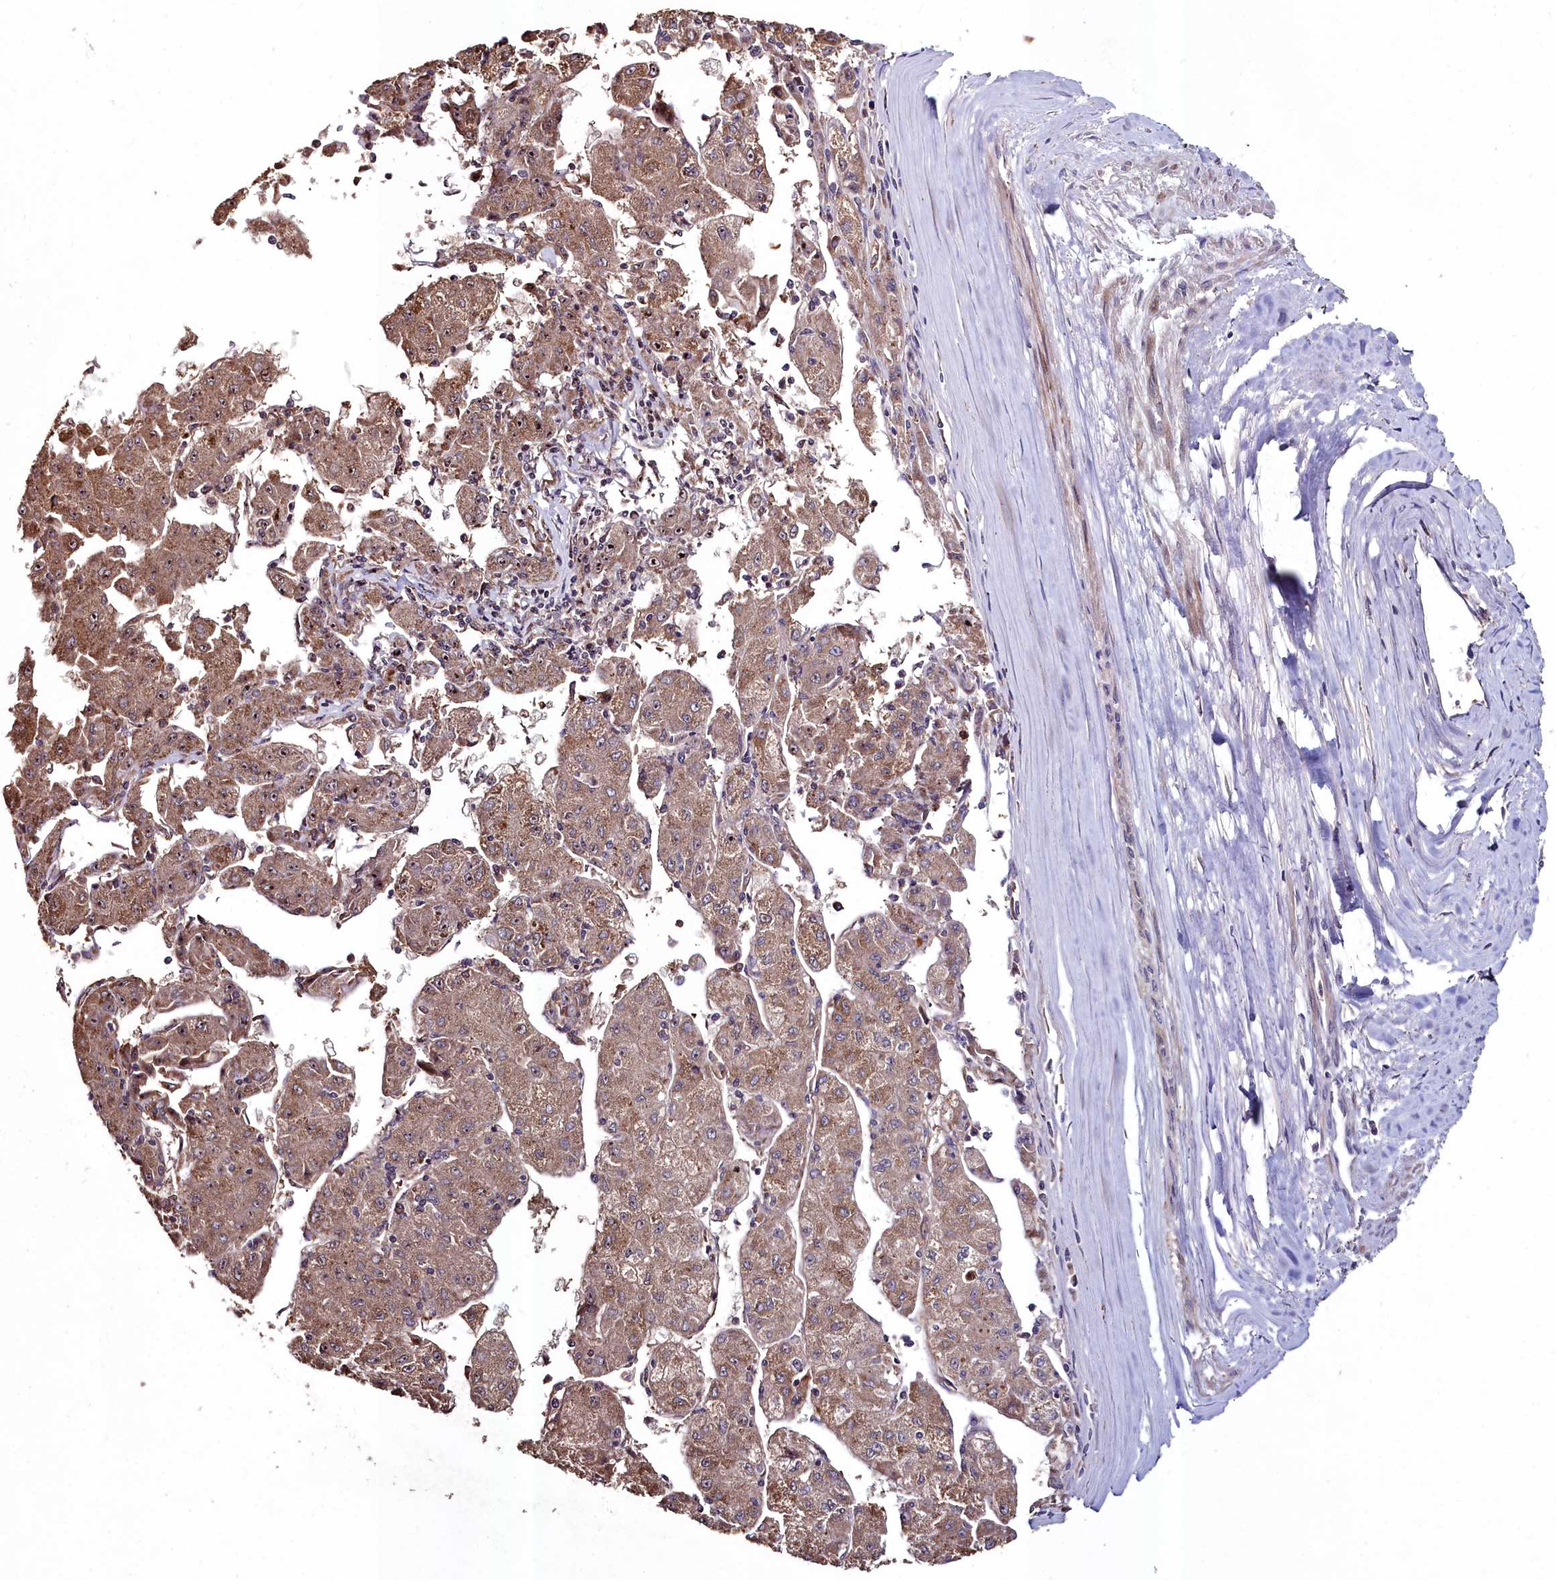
{"staining": {"intensity": "moderate", "quantity": ">75%", "location": "cytoplasmic/membranous"}, "tissue": "liver cancer", "cell_type": "Tumor cells", "image_type": "cancer", "snomed": [{"axis": "morphology", "description": "Carcinoma, Hepatocellular, NOS"}, {"axis": "topography", "description": "Liver"}], "caption": "Immunohistochemical staining of liver cancer (hepatocellular carcinoma) displays medium levels of moderate cytoplasmic/membranous positivity in about >75% of tumor cells.", "gene": "AMBRA1", "patient": {"sex": "male", "age": 72}}